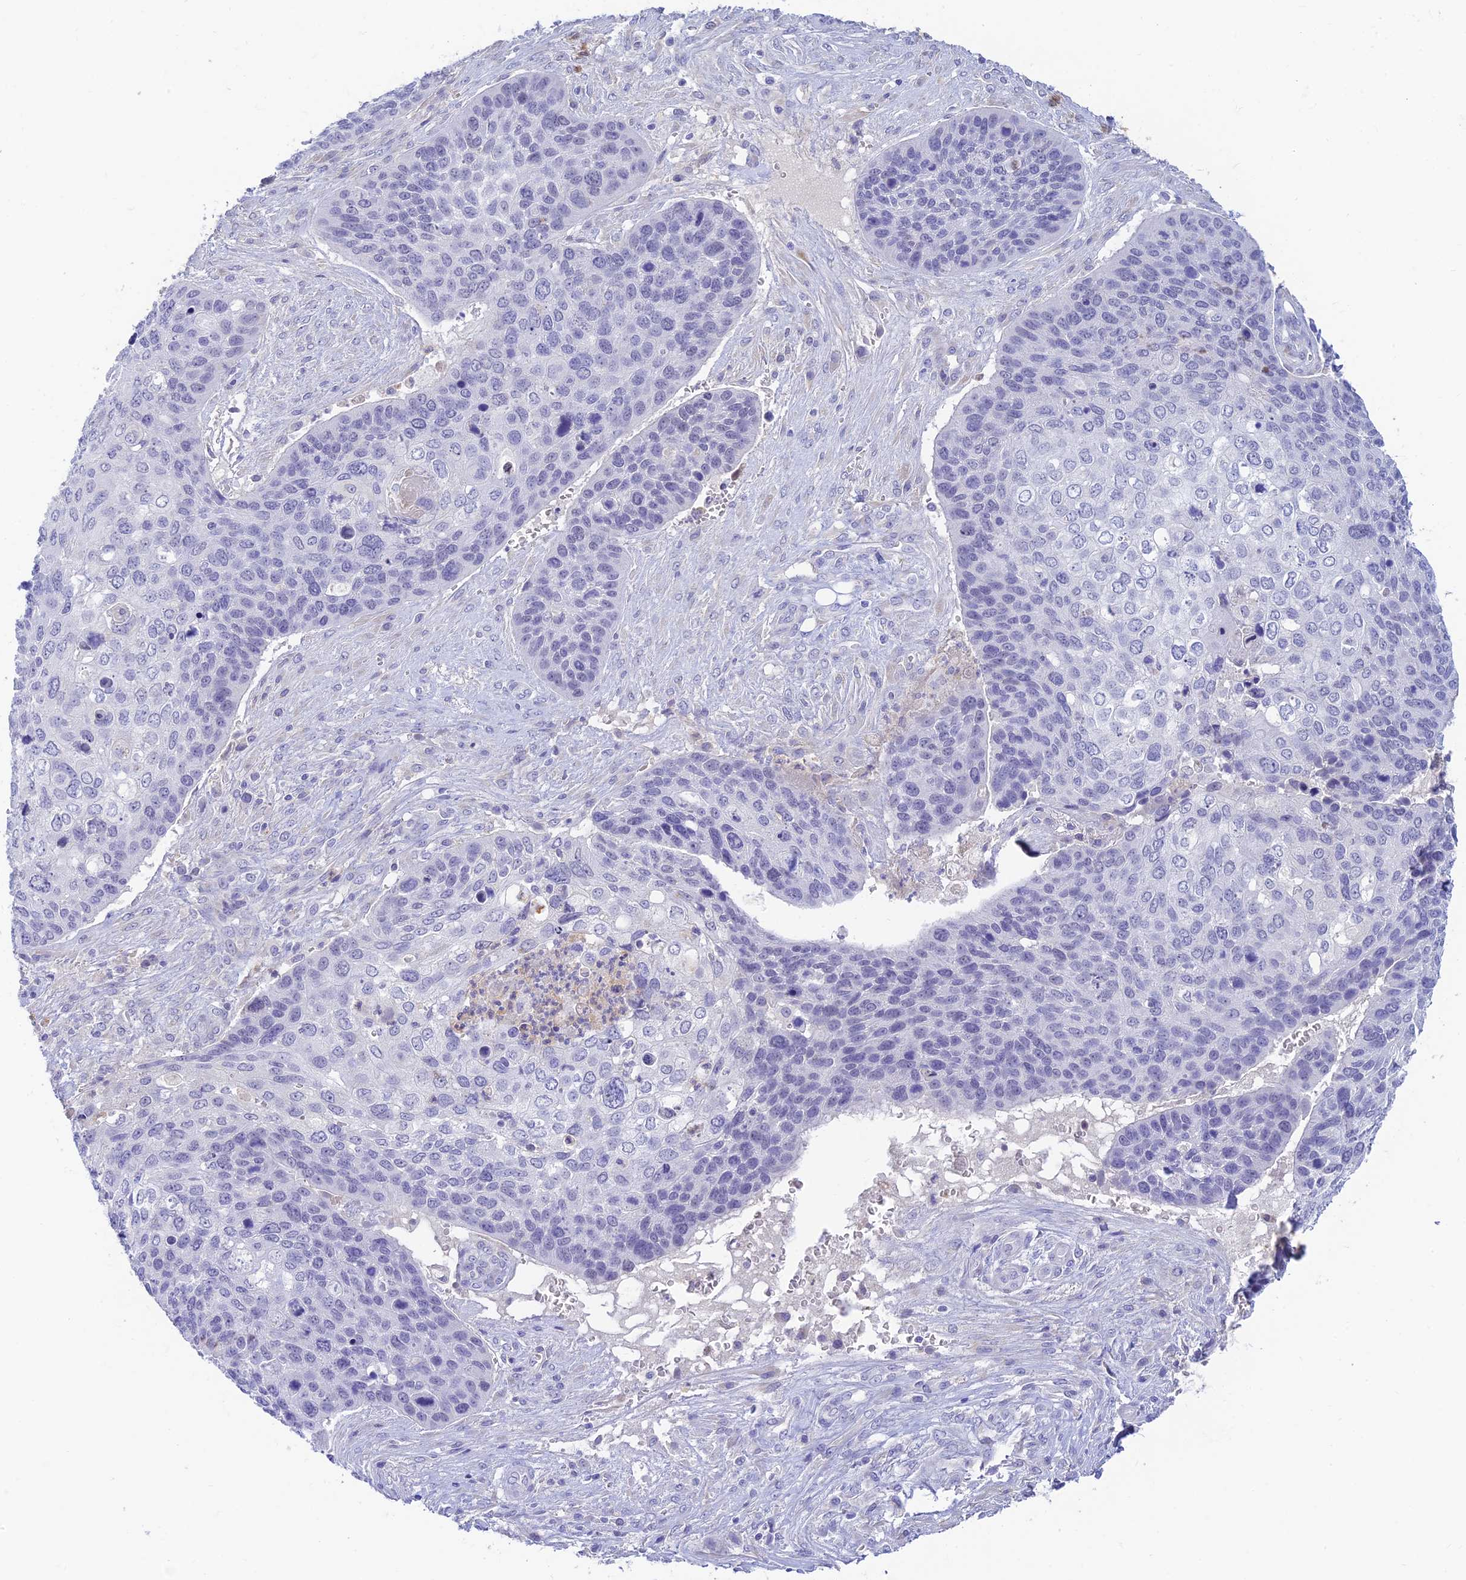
{"staining": {"intensity": "negative", "quantity": "none", "location": "none"}, "tissue": "skin cancer", "cell_type": "Tumor cells", "image_type": "cancer", "snomed": [{"axis": "morphology", "description": "Basal cell carcinoma"}, {"axis": "topography", "description": "Skin"}], "caption": "High magnification brightfield microscopy of basal cell carcinoma (skin) stained with DAB (3,3'-diaminobenzidine) (brown) and counterstained with hematoxylin (blue): tumor cells show no significant positivity.", "gene": "INTS13", "patient": {"sex": "female", "age": 74}}